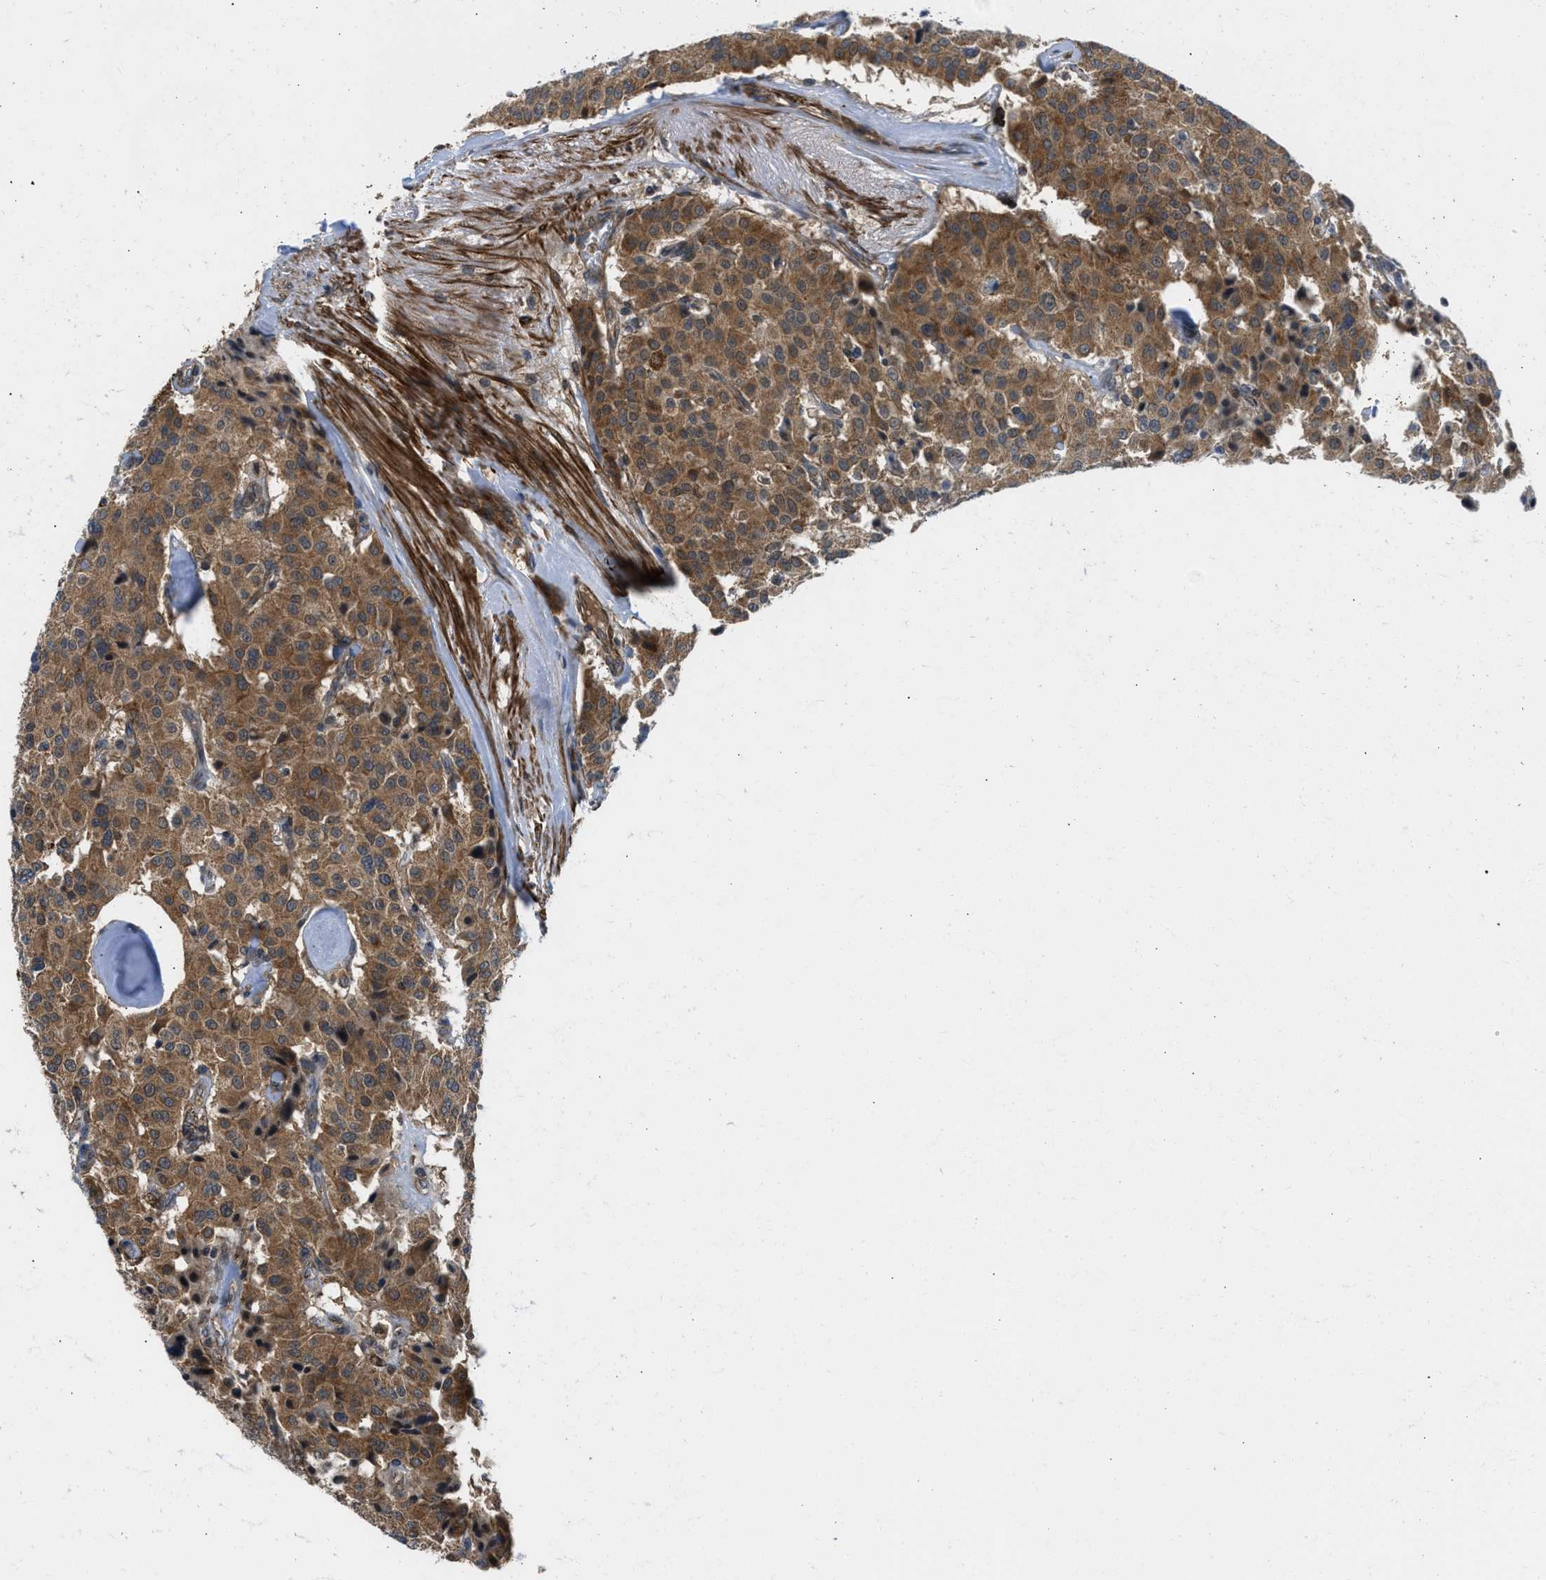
{"staining": {"intensity": "strong", "quantity": ">75%", "location": "cytoplasmic/membranous"}, "tissue": "carcinoid", "cell_type": "Tumor cells", "image_type": "cancer", "snomed": [{"axis": "morphology", "description": "Carcinoid, malignant, NOS"}, {"axis": "topography", "description": "Lung"}], "caption": "A histopathology image of carcinoid stained for a protein reveals strong cytoplasmic/membranous brown staining in tumor cells. The protein of interest is stained brown, and the nuclei are stained in blue (DAB (3,3'-diaminobenzidine) IHC with brightfield microscopy, high magnification).", "gene": "SESN2", "patient": {"sex": "male", "age": 30}}